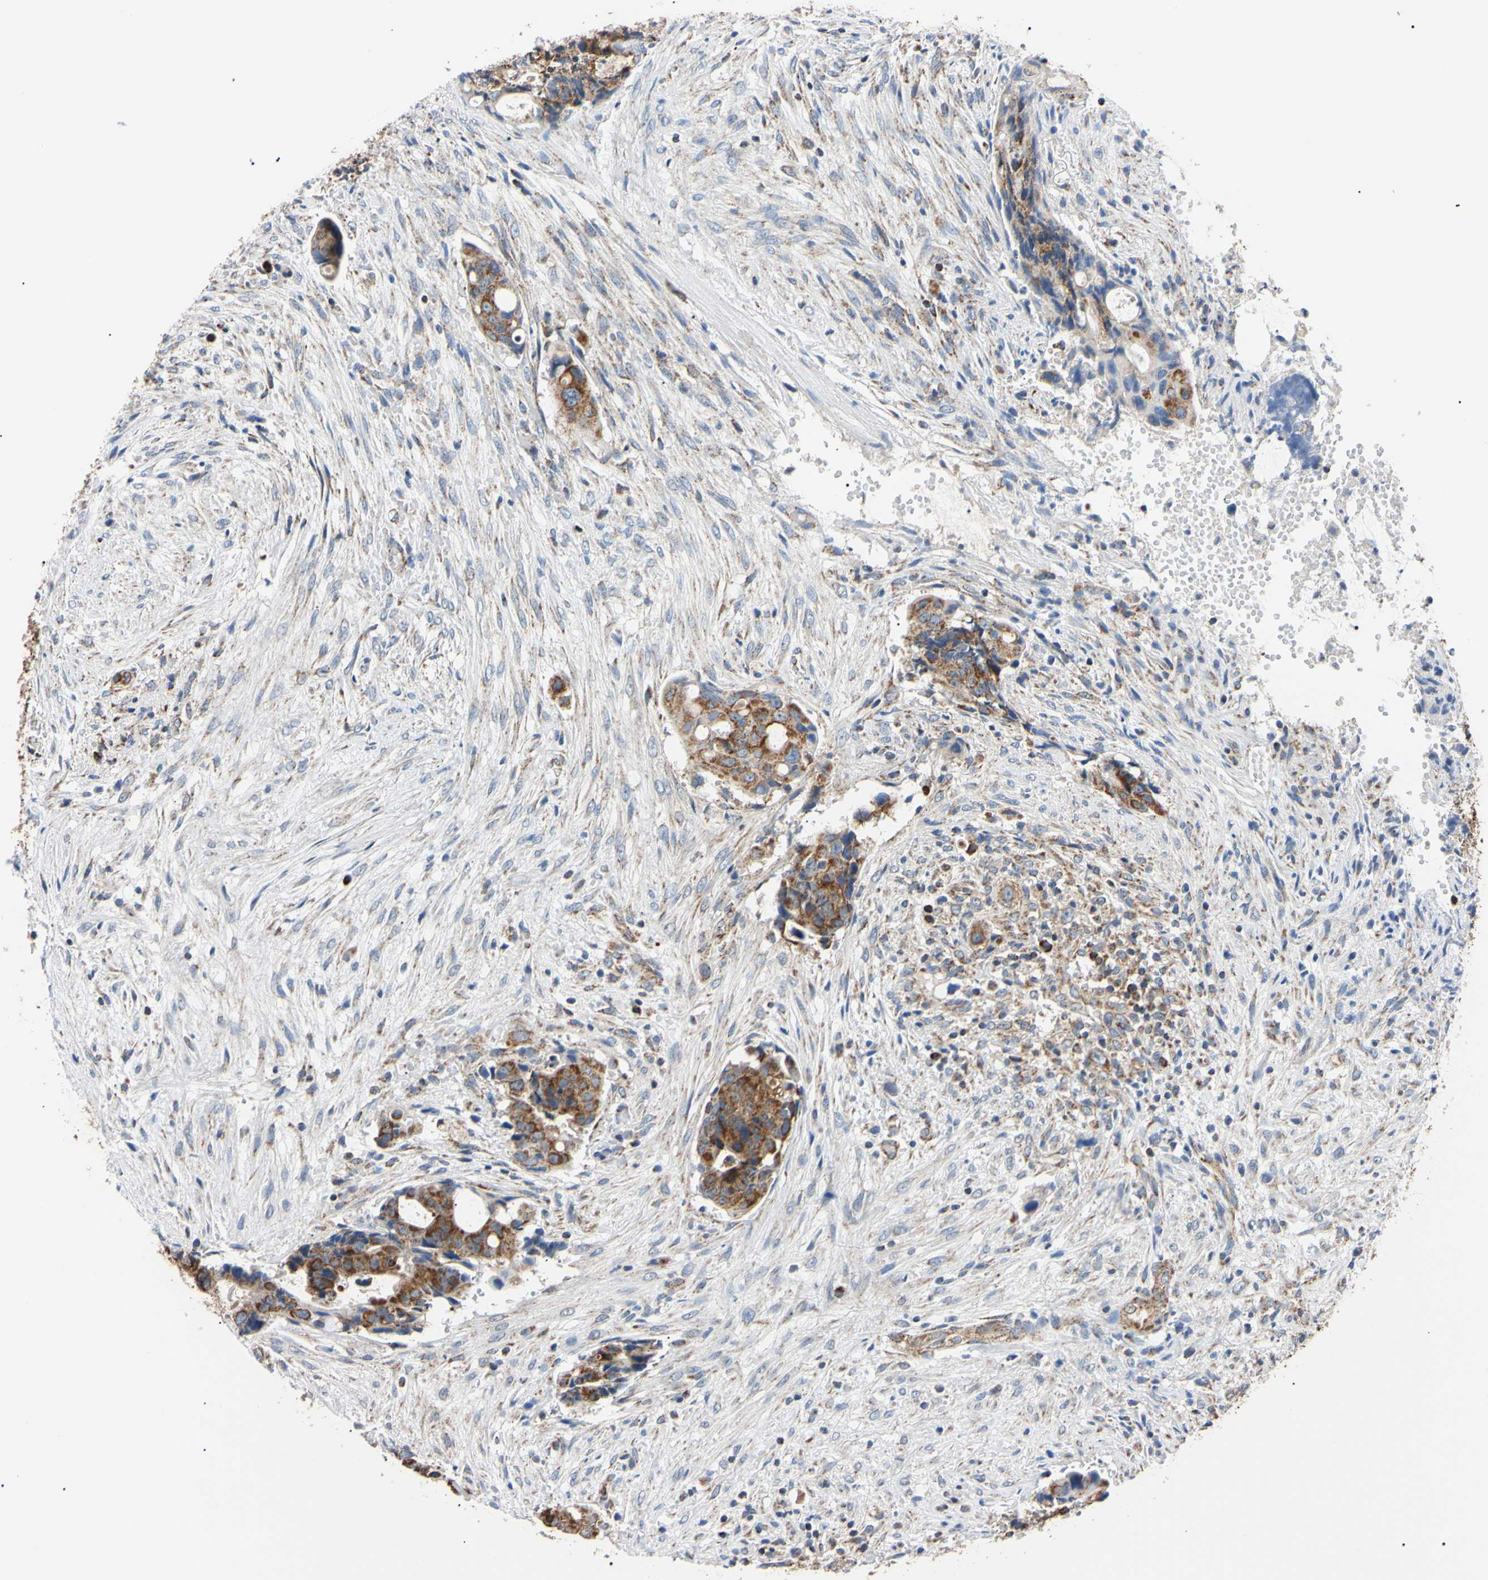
{"staining": {"intensity": "strong", "quantity": ">75%", "location": "cytoplasmic/membranous"}, "tissue": "colorectal cancer", "cell_type": "Tumor cells", "image_type": "cancer", "snomed": [{"axis": "morphology", "description": "Adenocarcinoma, NOS"}, {"axis": "topography", "description": "Colon"}], "caption": "Tumor cells exhibit high levels of strong cytoplasmic/membranous staining in about >75% of cells in human colorectal adenocarcinoma.", "gene": "CLPP", "patient": {"sex": "female", "age": 57}}